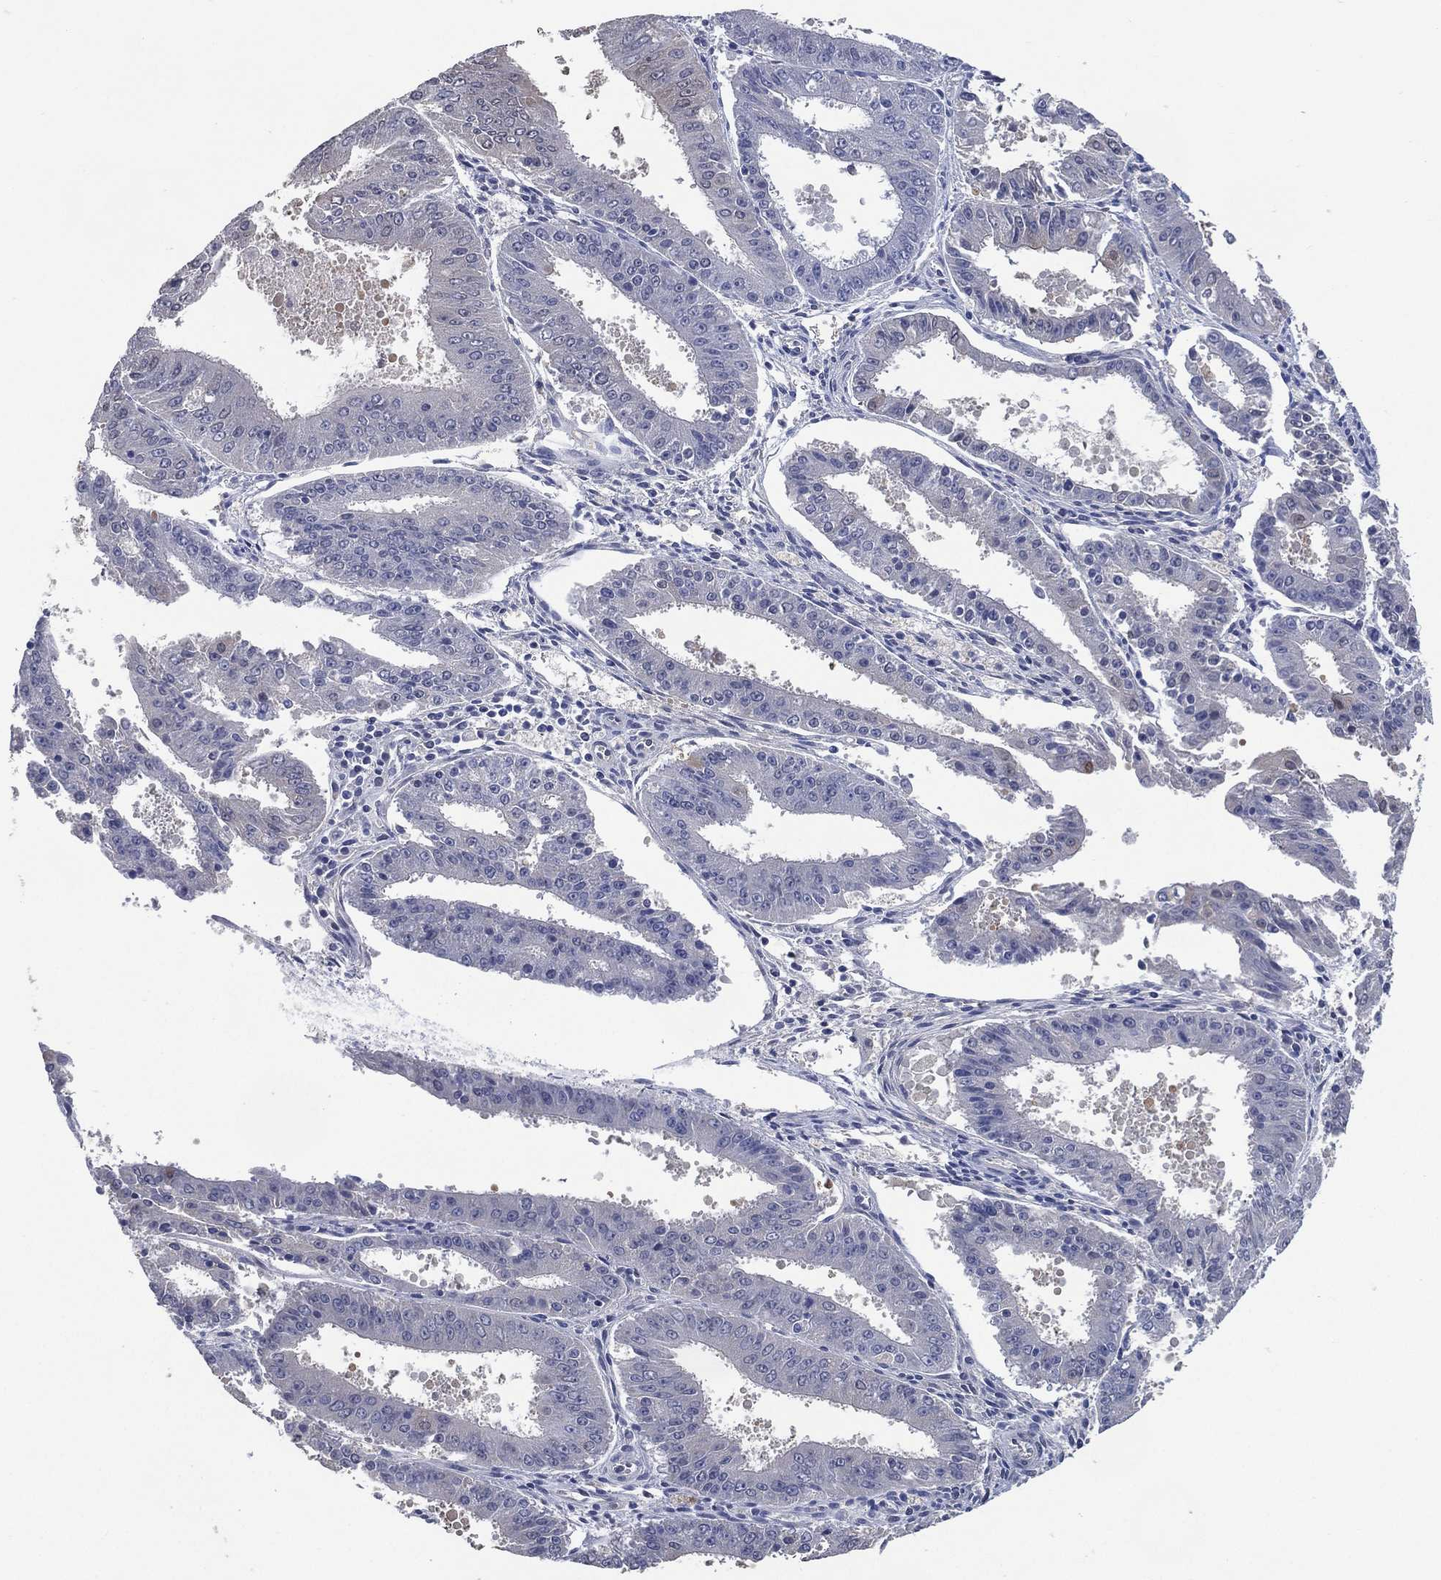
{"staining": {"intensity": "weak", "quantity": "<25%", "location": "cytoplasmic/membranous"}, "tissue": "ovarian cancer", "cell_type": "Tumor cells", "image_type": "cancer", "snomed": [{"axis": "morphology", "description": "Carcinoma, endometroid"}, {"axis": "topography", "description": "Ovary"}], "caption": "This is an IHC micrograph of human ovarian cancer. There is no staining in tumor cells.", "gene": "AK1", "patient": {"sex": "female", "age": 42}}